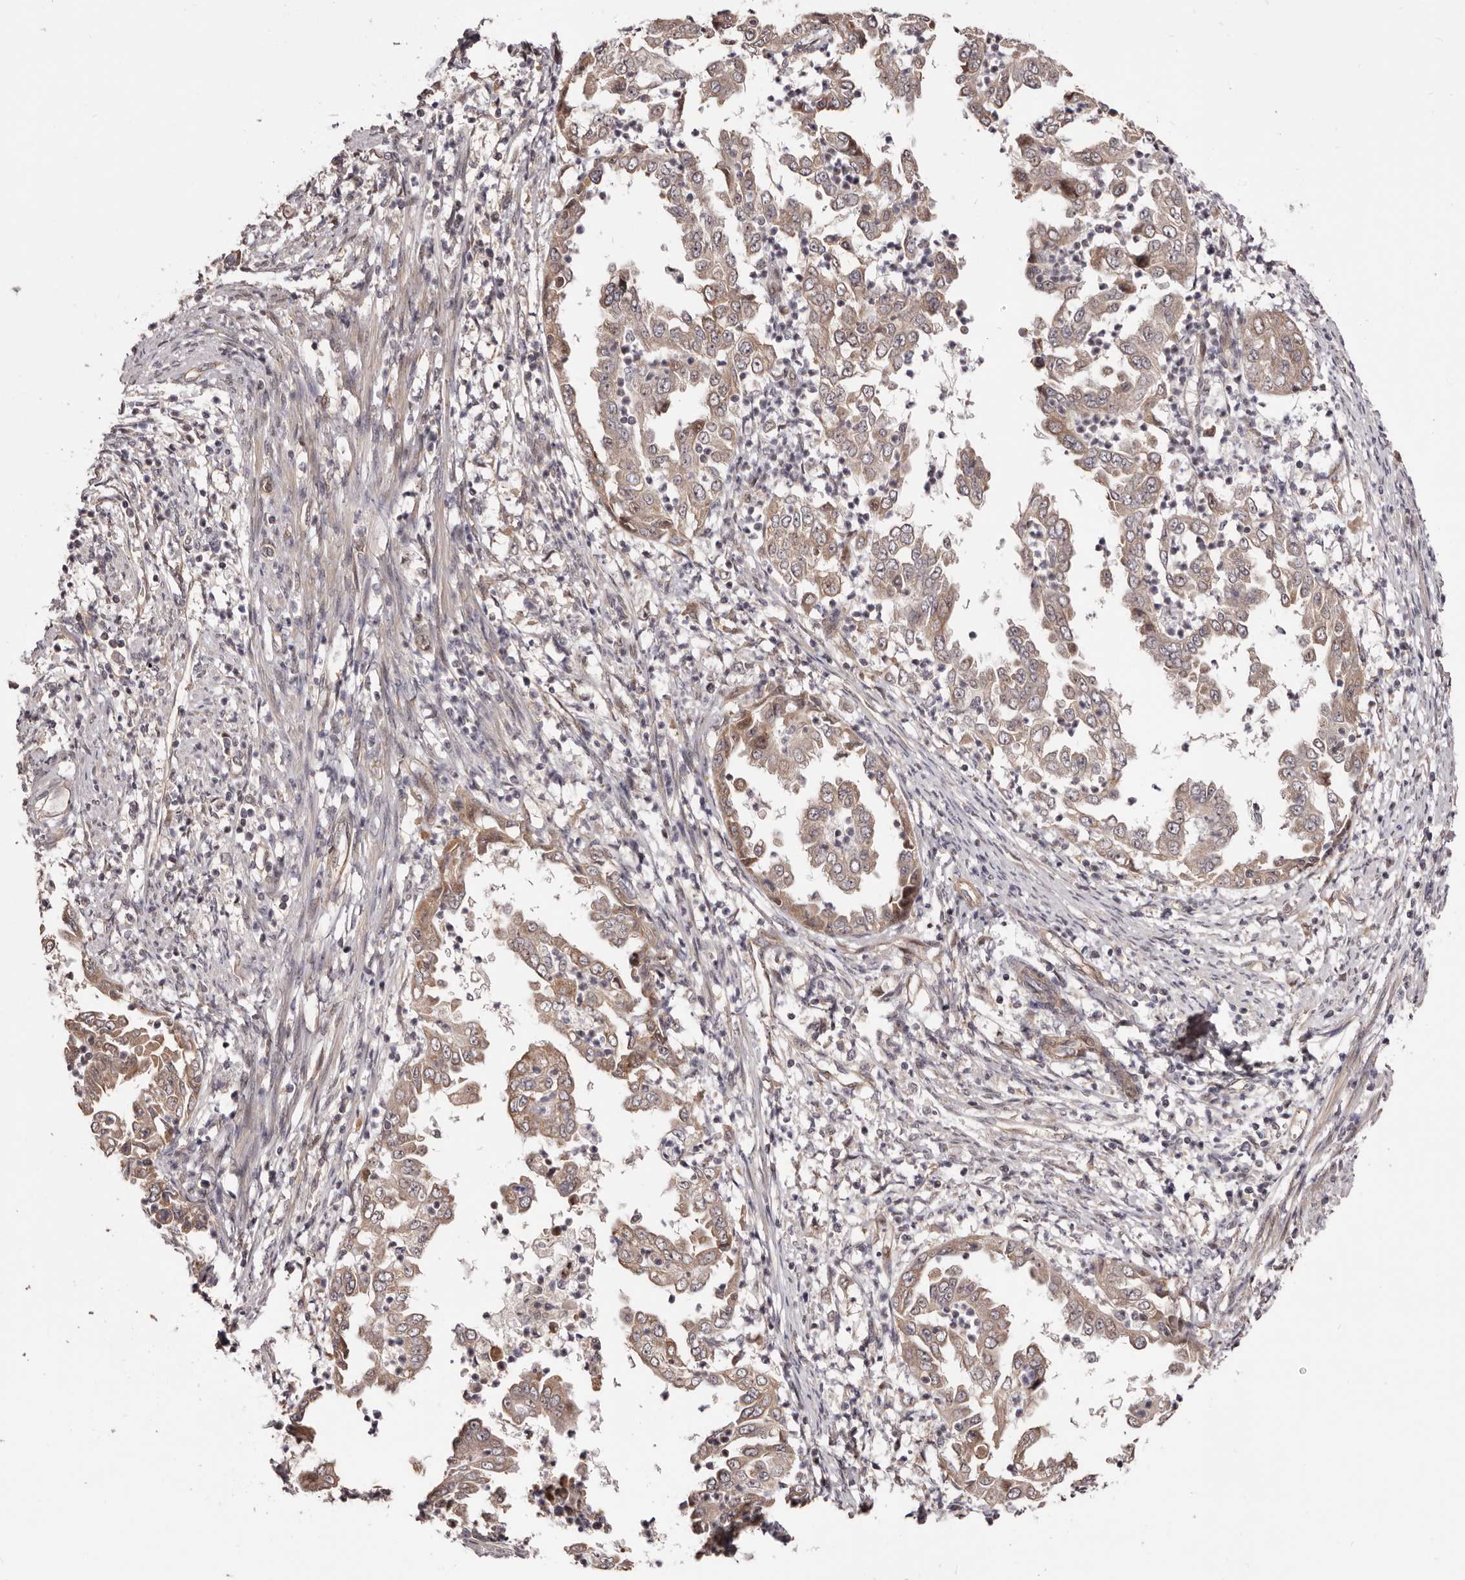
{"staining": {"intensity": "weak", "quantity": ">75%", "location": "cytoplasmic/membranous"}, "tissue": "endometrial cancer", "cell_type": "Tumor cells", "image_type": "cancer", "snomed": [{"axis": "morphology", "description": "Adenocarcinoma, NOS"}, {"axis": "topography", "description": "Endometrium"}], "caption": "Human endometrial cancer stained with a protein marker reveals weak staining in tumor cells.", "gene": "NOL12", "patient": {"sex": "female", "age": 85}}